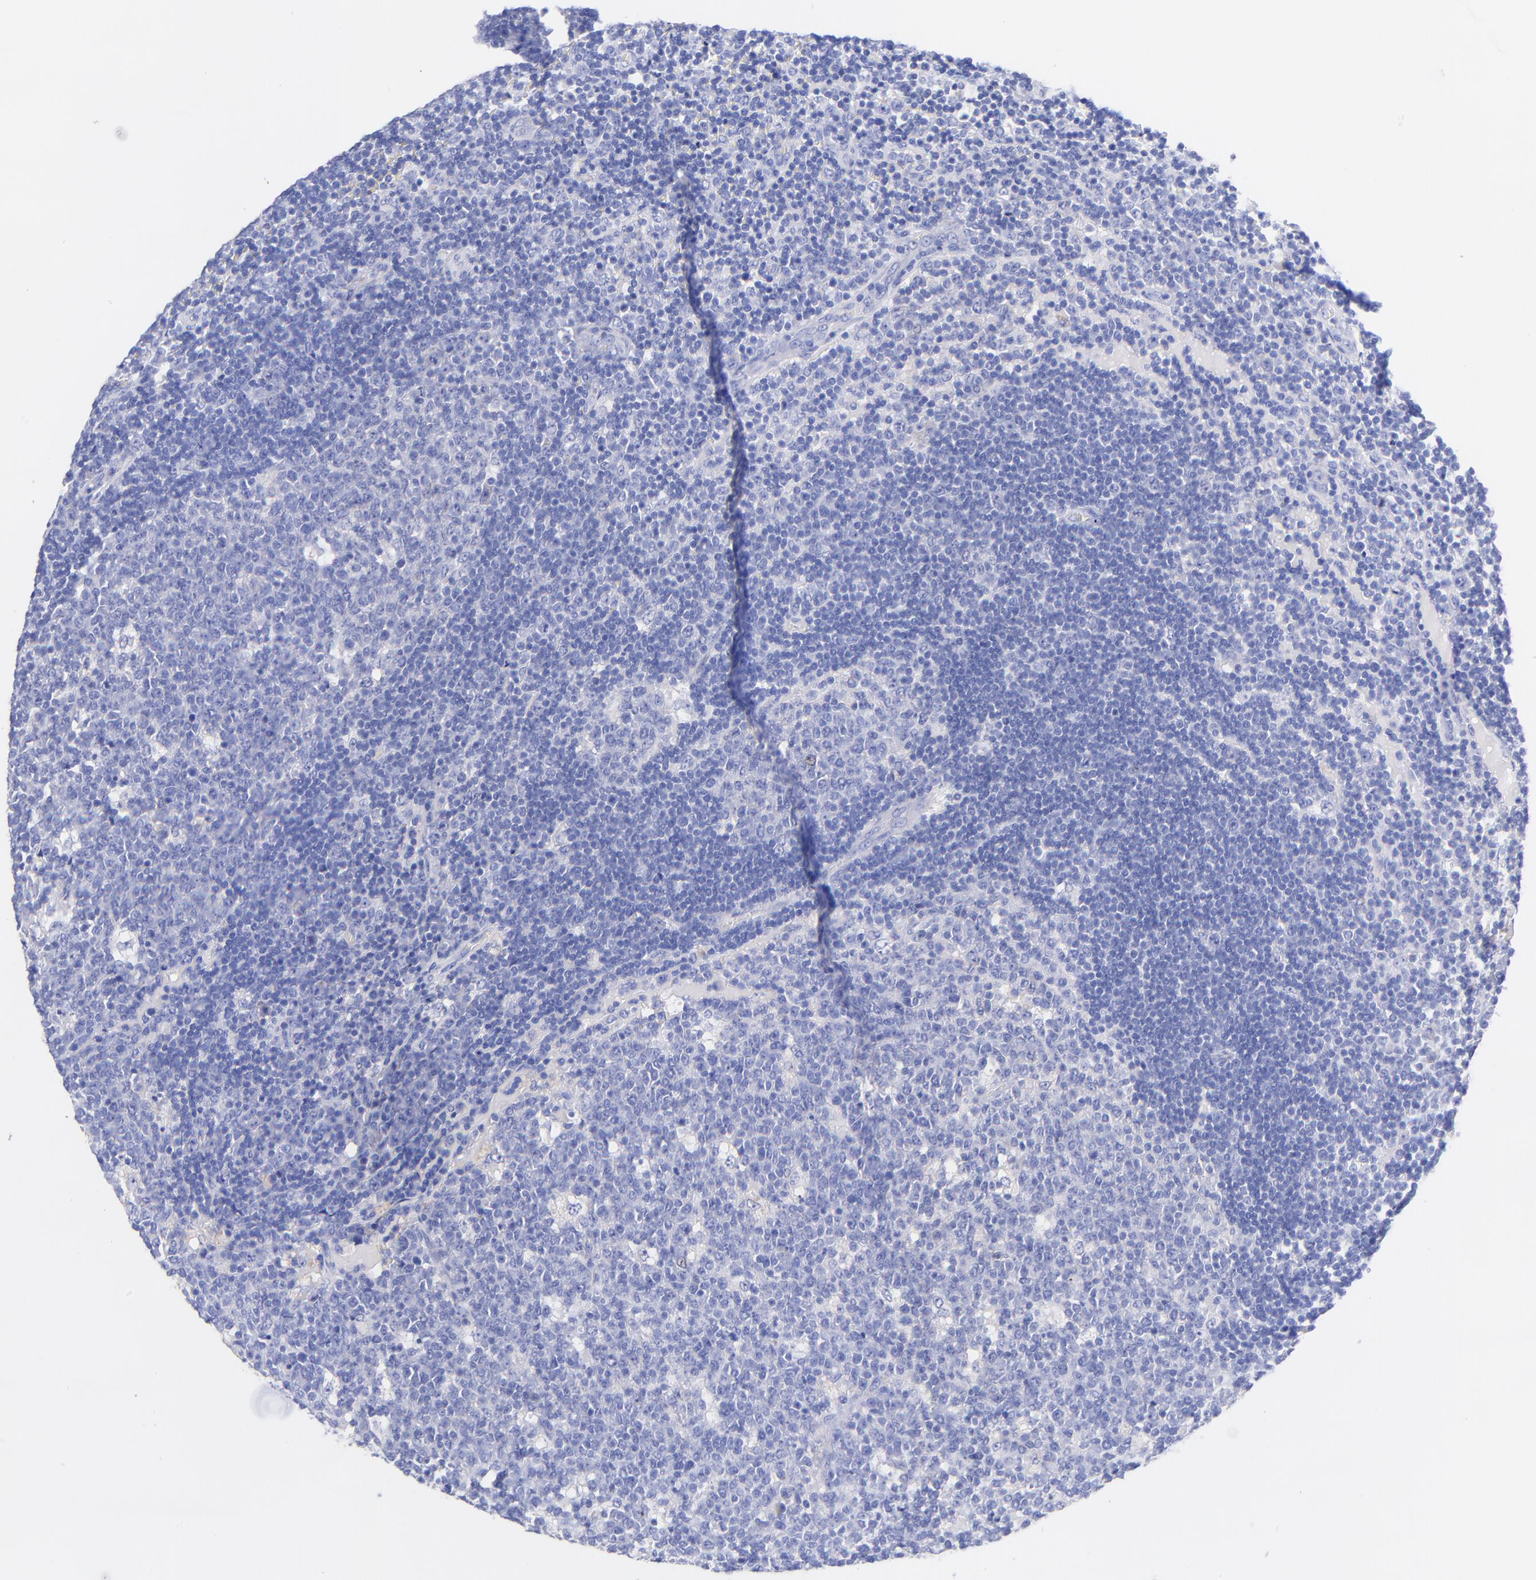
{"staining": {"intensity": "negative", "quantity": "none", "location": "none"}, "tissue": "lymph node", "cell_type": "Germinal center cells", "image_type": "normal", "snomed": [{"axis": "morphology", "description": "Normal tissue, NOS"}, {"axis": "topography", "description": "Lymph node"}, {"axis": "topography", "description": "Salivary gland"}], "caption": "The photomicrograph displays no staining of germinal center cells in normal lymph node.", "gene": "GPHN", "patient": {"sex": "male", "age": 8}}